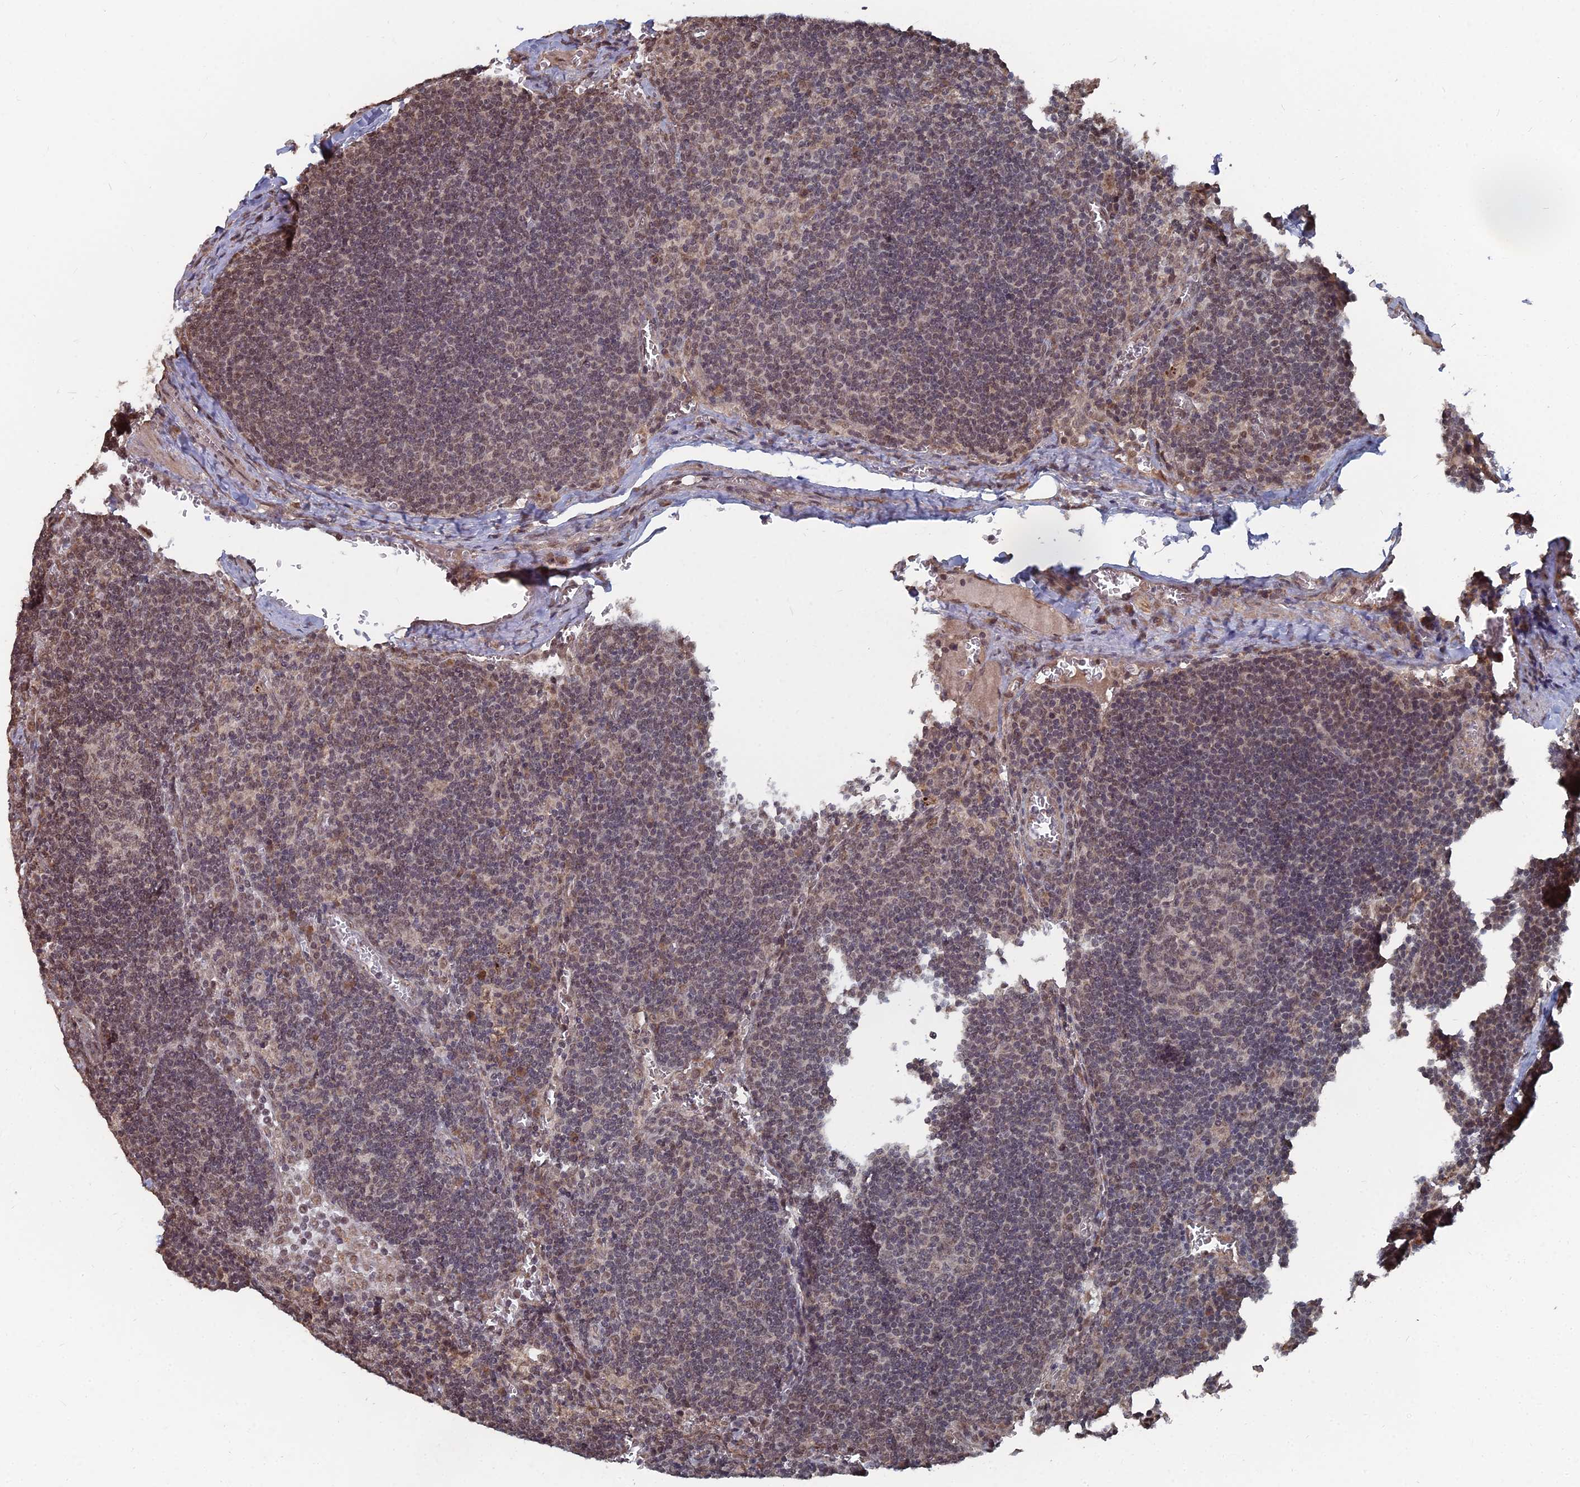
{"staining": {"intensity": "weak", "quantity": "25%-75%", "location": "nuclear"}, "tissue": "lymph node", "cell_type": "Germinal center cells", "image_type": "normal", "snomed": [{"axis": "morphology", "description": "Normal tissue, NOS"}, {"axis": "topography", "description": "Lymph node"}], "caption": "IHC image of benign lymph node stained for a protein (brown), which exhibits low levels of weak nuclear positivity in approximately 25%-75% of germinal center cells.", "gene": "CCNP", "patient": {"sex": "female", "age": 73}}